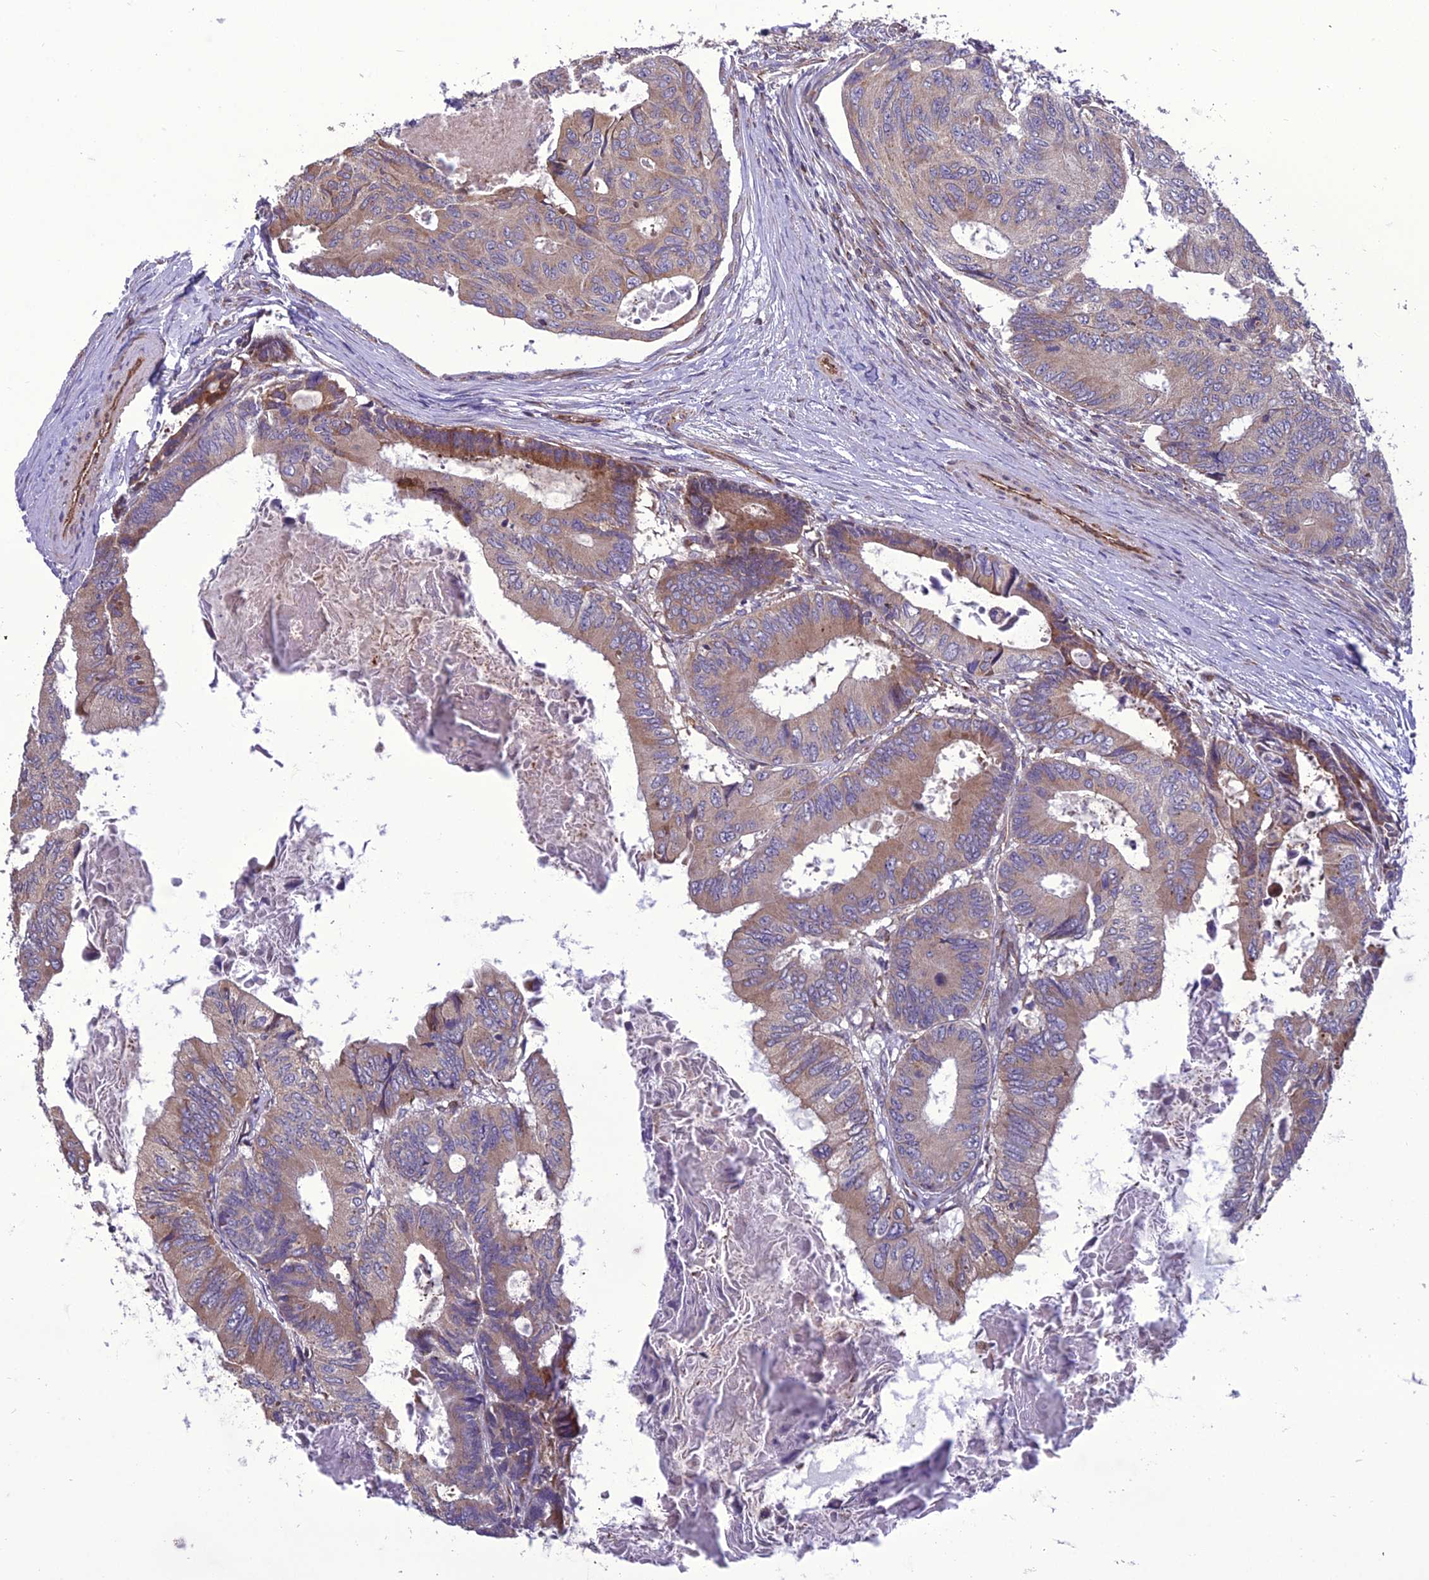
{"staining": {"intensity": "moderate", "quantity": "<25%", "location": "cytoplasmic/membranous"}, "tissue": "colorectal cancer", "cell_type": "Tumor cells", "image_type": "cancer", "snomed": [{"axis": "morphology", "description": "Adenocarcinoma, NOS"}, {"axis": "topography", "description": "Colon"}], "caption": "A photomicrograph showing moderate cytoplasmic/membranous staining in approximately <25% of tumor cells in adenocarcinoma (colorectal), as visualized by brown immunohistochemical staining.", "gene": "GIMAP1", "patient": {"sex": "male", "age": 85}}